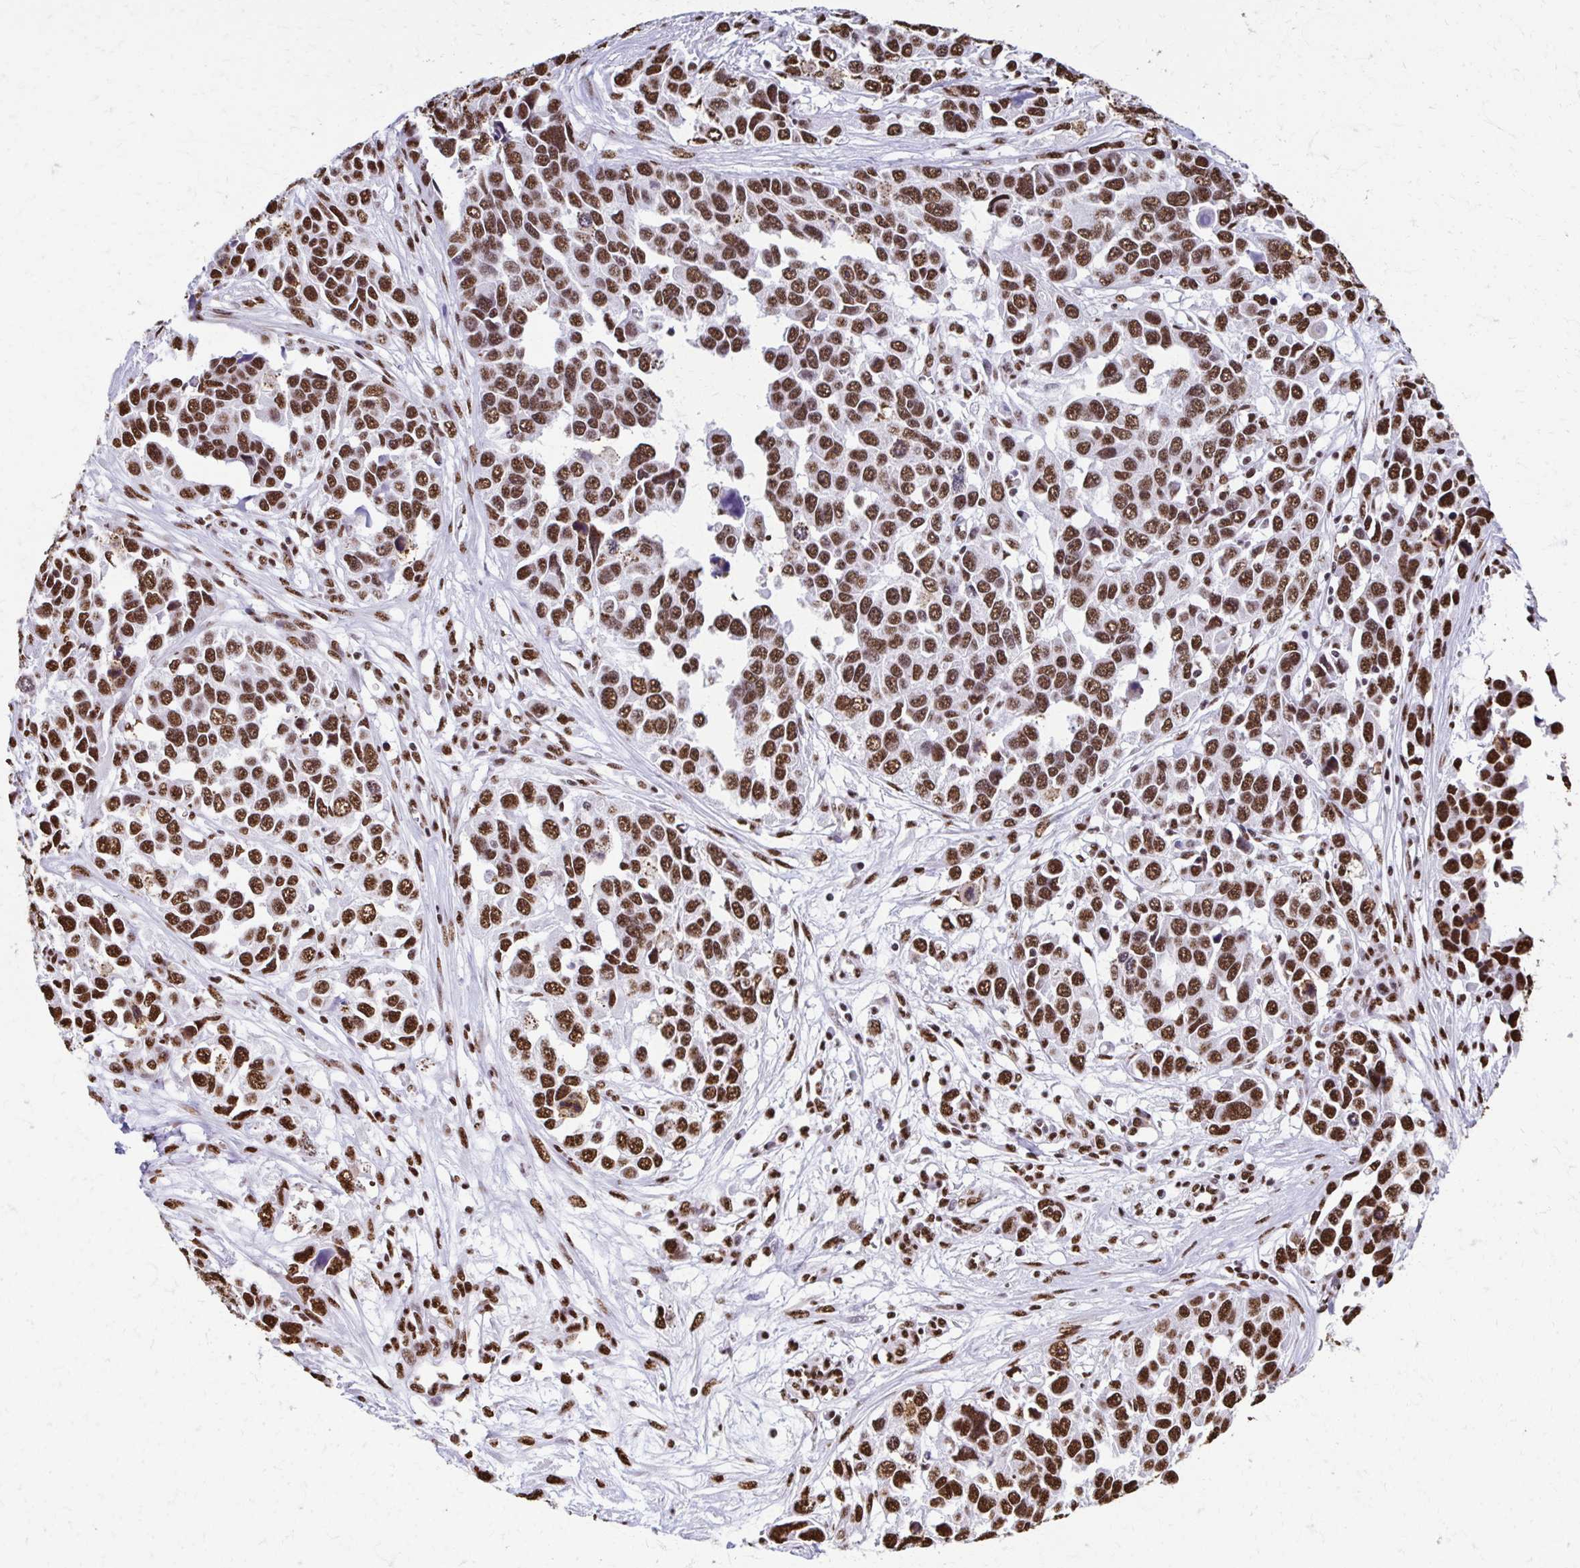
{"staining": {"intensity": "strong", "quantity": ">75%", "location": "nuclear"}, "tissue": "ovarian cancer", "cell_type": "Tumor cells", "image_type": "cancer", "snomed": [{"axis": "morphology", "description": "Cystadenocarcinoma, serous, NOS"}, {"axis": "topography", "description": "Ovary"}], "caption": "Immunohistochemistry photomicrograph of neoplastic tissue: ovarian cancer (serous cystadenocarcinoma) stained using immunohistochemistry (IHC) shows high levels of strong protein expression localized specifically in the nuclear of tumor cells, appearing as a nuclear brown color.", "gene": "NONO", "patient": {"sex": "female", "age": 76}}